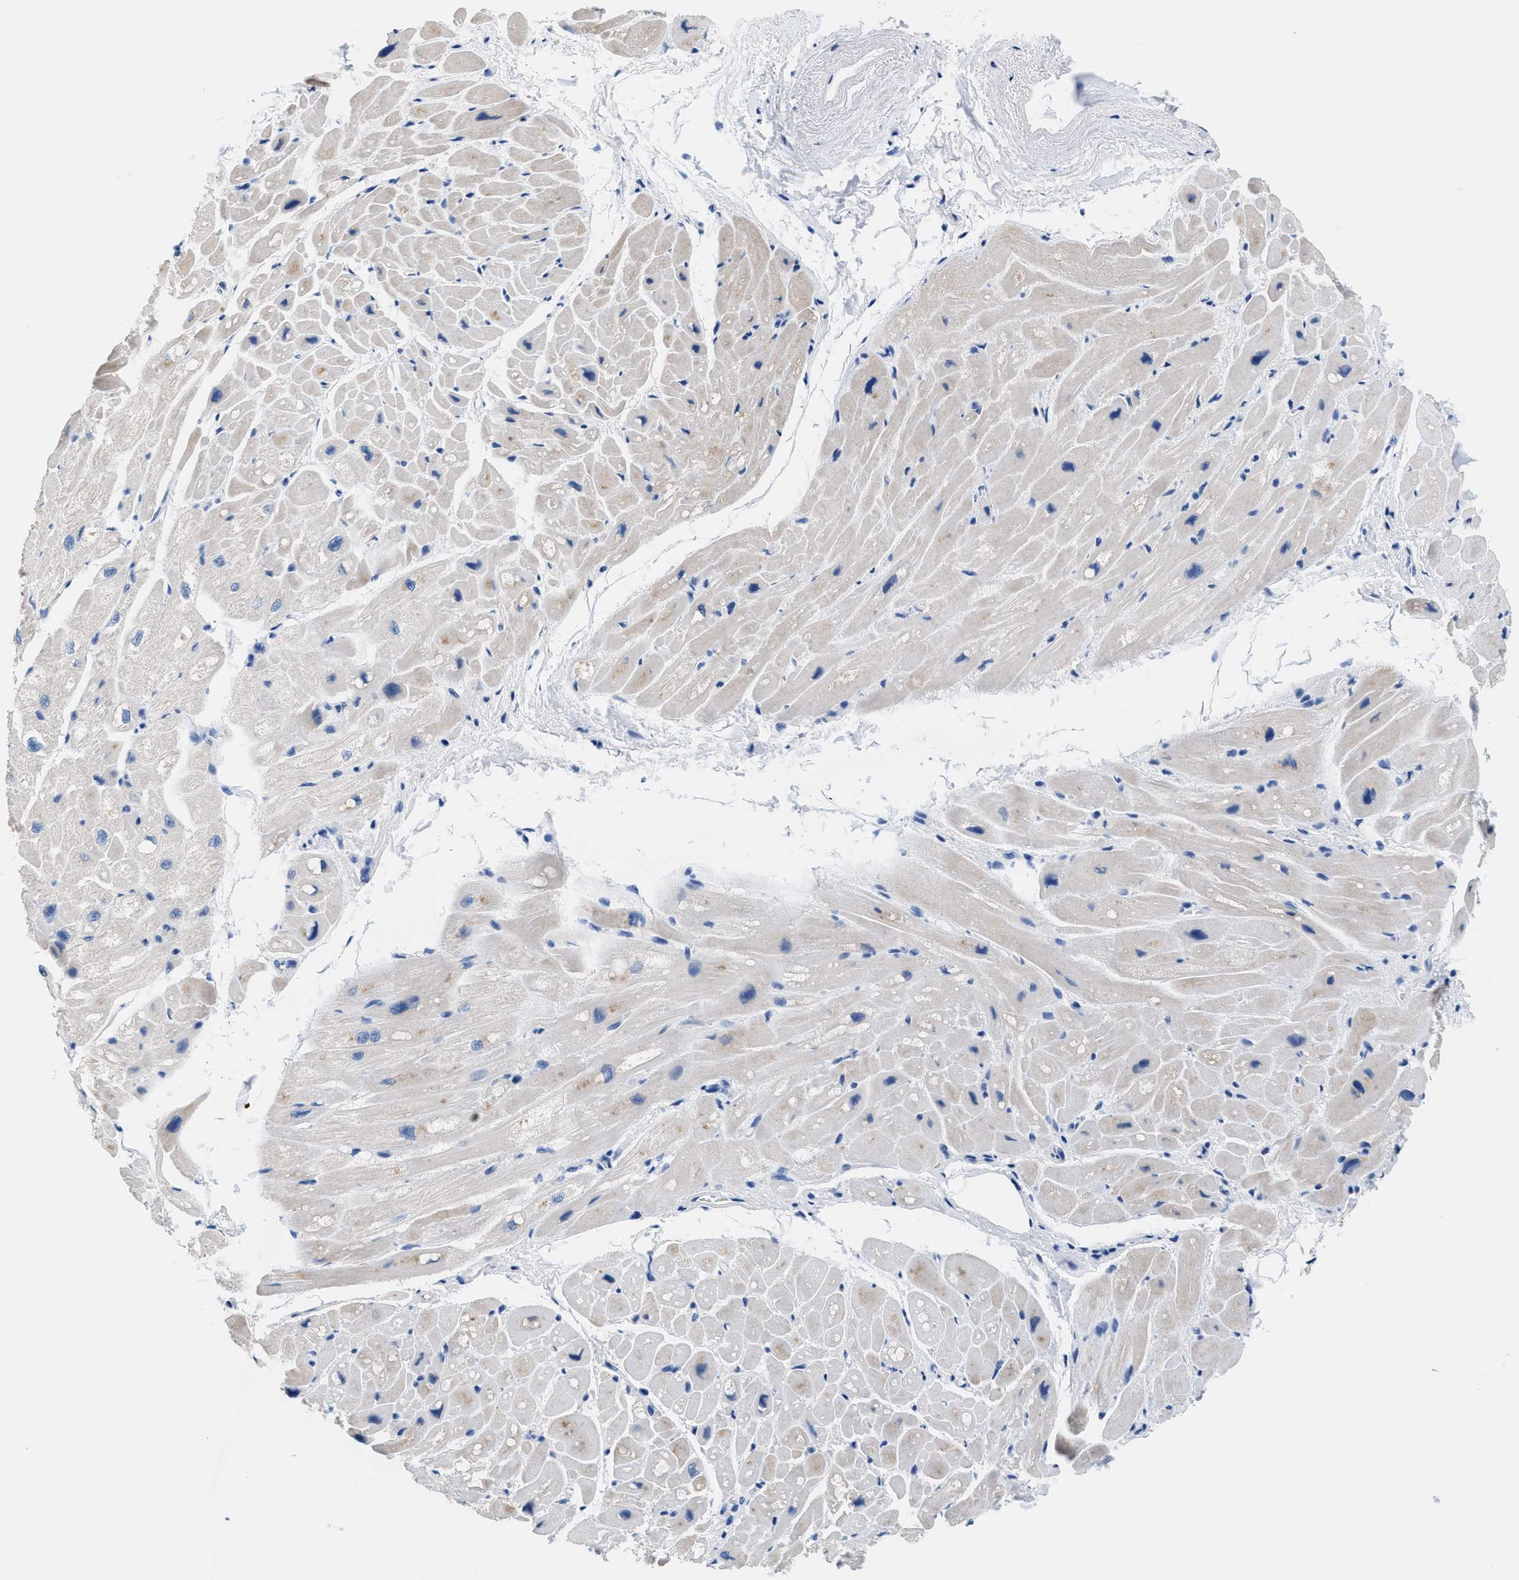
{"staining": {"intensity": "negative", "quantity": "none", "location": "none"}, "tissue": "heart muscle", "cell_type": "Cardiomyocytes", "image_type": "normal", "snomed": [{"axis": "morphology", "description": "Normal tissue, NOS"}, {"axis": "topography", "description": "Heart"}], "caption": "Immunohistochemistry image of normal heart muscle: human heart muscle stained with DAB (3,3'-diaminobenzidine) shows no significant protein staining in cardiomyocytes. The staining was performed using DAB (3,3'-diaminobenzidine) to visualize the protein expression in brown, while the nuclei were stained in blue with hematoxylin (Magnification: 20x).", "gene": "SLFN13", "patient": {"sex": "male", "age": 49}}